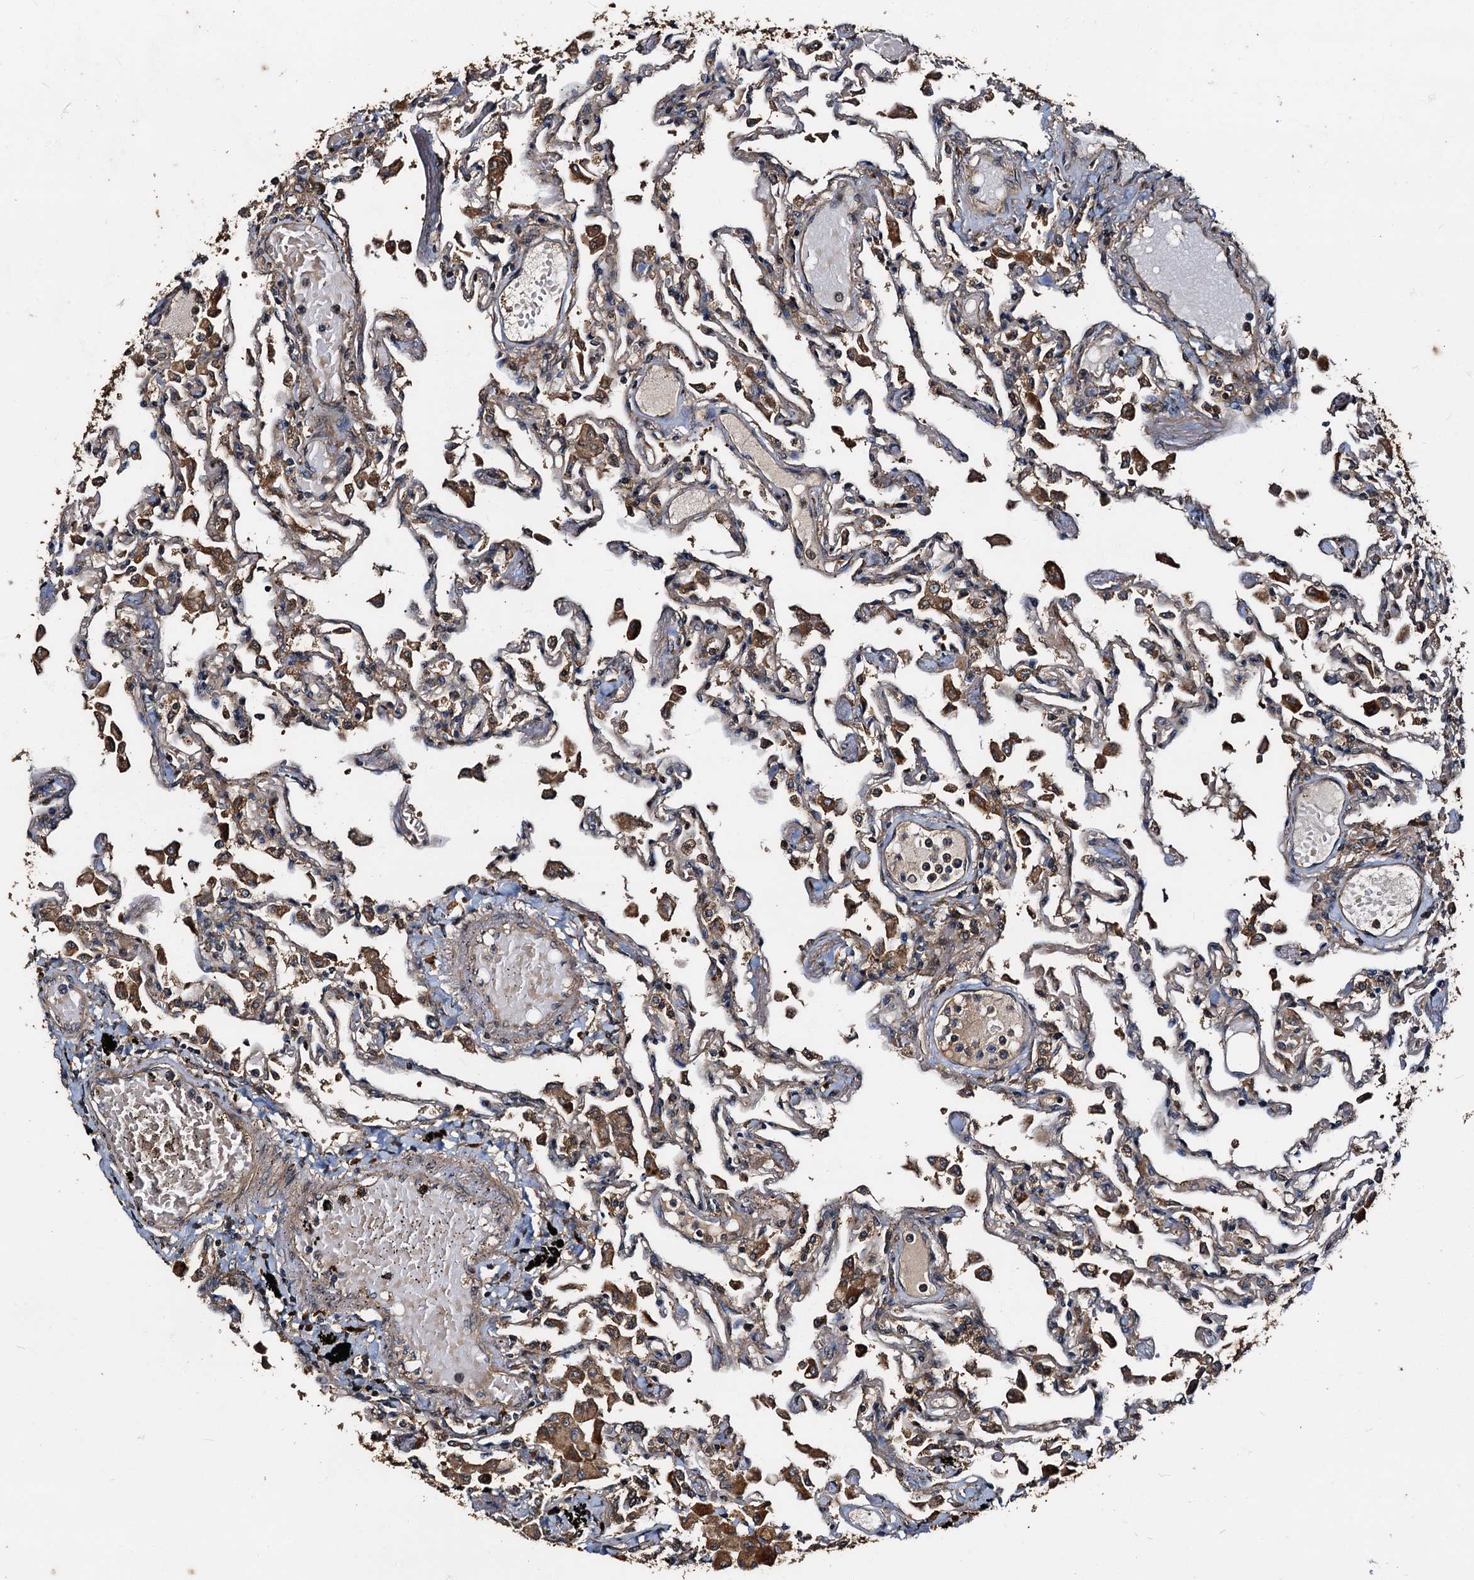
{"staining": {"intensity": "moderate", "quantity": "<25%", "location": "cytoplasmic/membranous"}, "tissue": "lung", "cell_type": "Alveolar cells", "image_type": "normal", "snomed": [{"axis": "morphology", "description": "Normal tissue, NOS"}, {"axis": "topography", "description": "Bronchus"}, {"axis": "topography", "description": "Lung"}], "caption": "This image displays immunohistochemistry (IHC) staining of benign human lung, with low moderate cytoplasmic/membranous positivity in approximately <25% of alveolar cells.", "gene": "PEX5", "patient": {"sex": "female", "age": 49}}